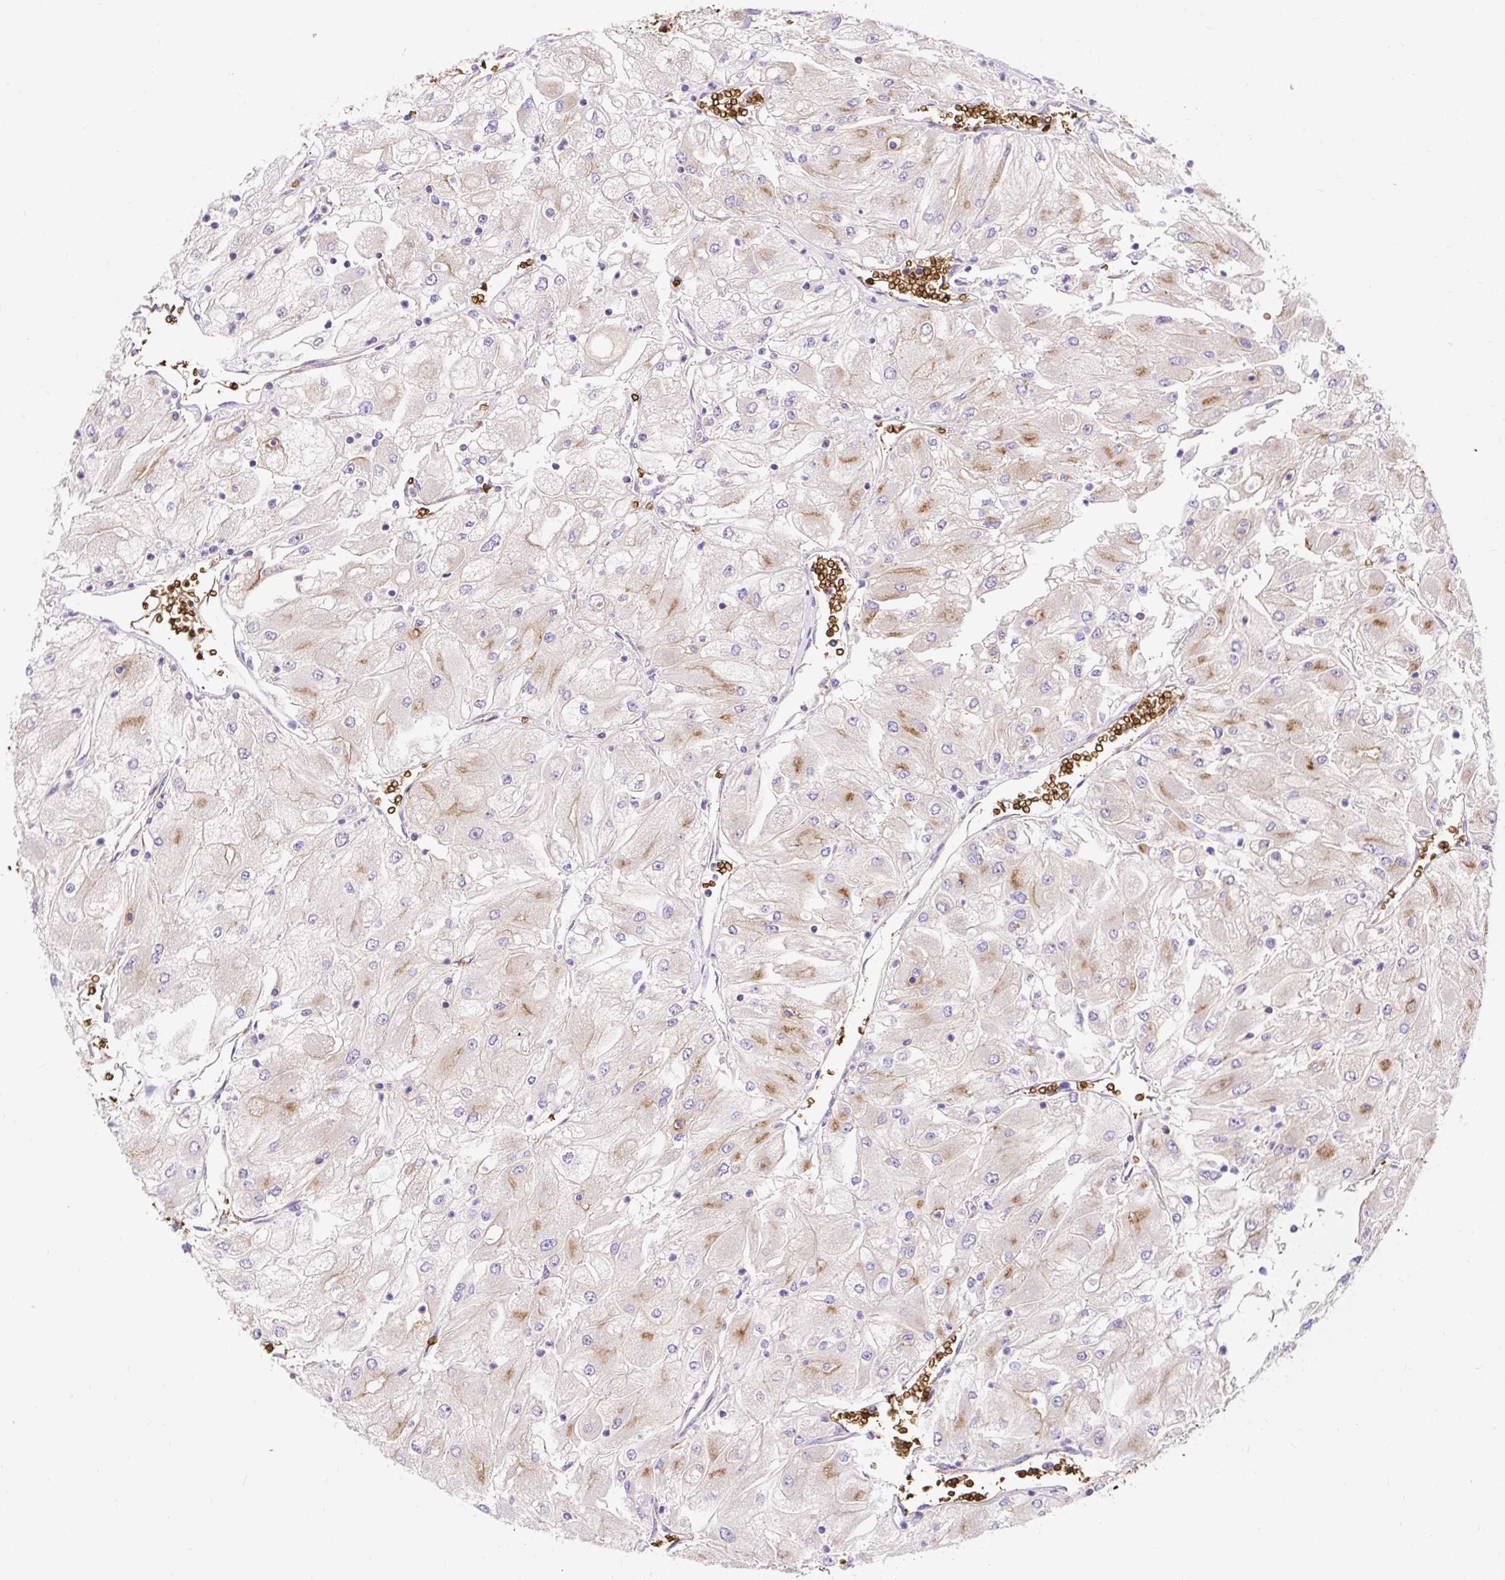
{"staining": {"intensity": "moderate", "quantity": "<25%", "location": "cytoplasmic/membranous"}, "tissue": "renal cancer", "cell_type": "Tumor cells", "image_type": "cancer", "snomed": [{"axis": "morphology", "description": "Adenocarcinoma, NOS"}, {"axis": "topography", "description": "Kidney"}], "caption": "Immunohistochemical staining of human renal adenocarcinoma exhibits moderate cytoplasmic/membranous protein staining in about <25% of tumor cells.", "gene": "HIP1R", "patient": {"sex": "male", "age": 80}}